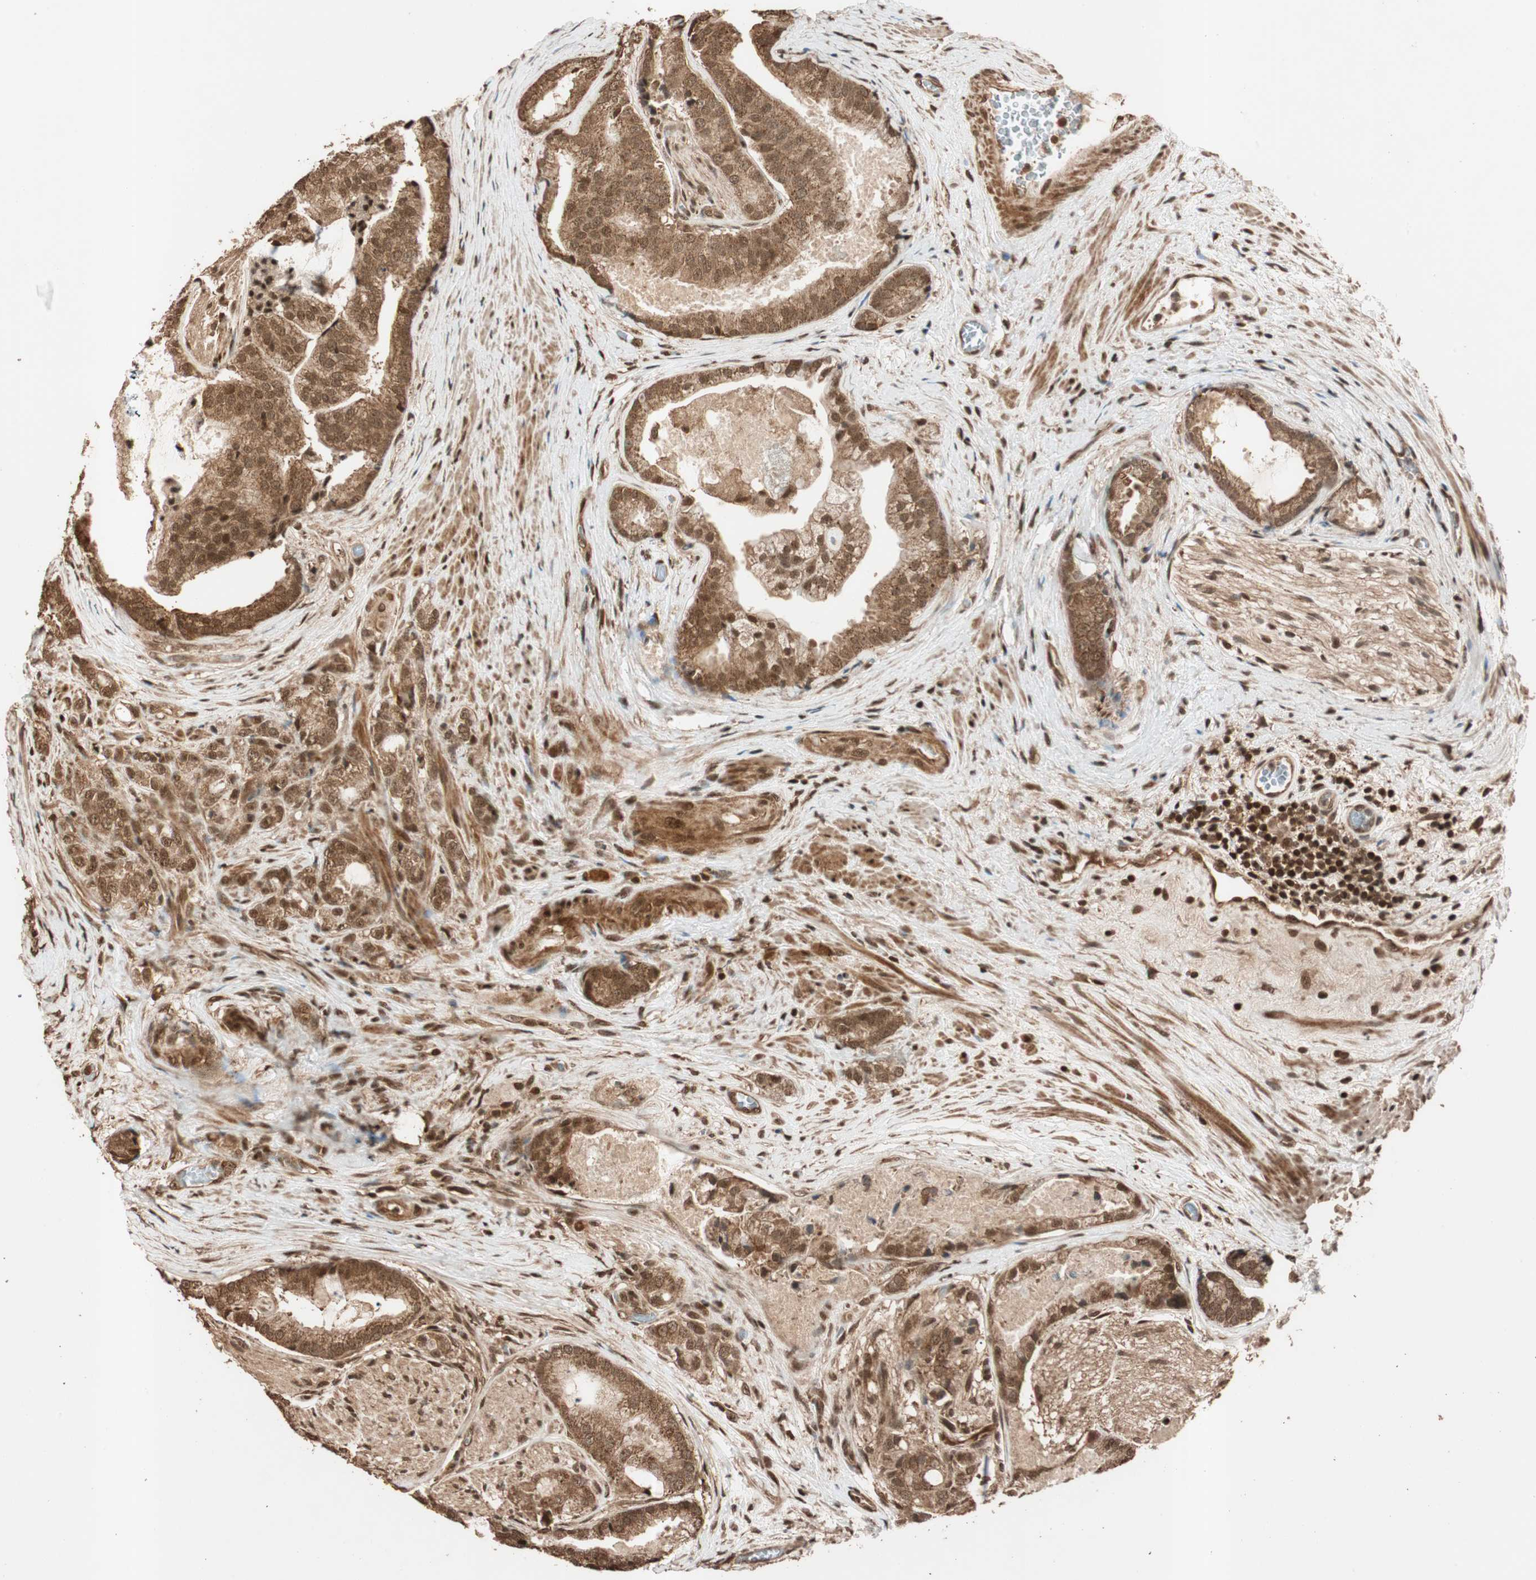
{"staining": {"intensity": "moderate", "quantity": ">75%", "location": "cytoplasmic/membranous,nuclear"}, "tissue": "prostate cancer", "cell_type": "Tumor cells", "image_type": "cancer", "snomed": [{"axis": "morphology", "description": "Adenocarcinoma, Low grade"}, {"axis": "topography", "description": "Prostate"}], "caption": "Tumor cells exhibit medium levels of moderate cytoplasmic/membranous and nuclear expression in about >75% of cells in human prostate cancer (low-grade adenocarcinoma). (DAB (3,3'-diaminobenzidine) IHC, brown staining for protein, blue staining for nuclei).", "gene": "ALKBH5", "patient": {"sex": "male", "age": 58}}